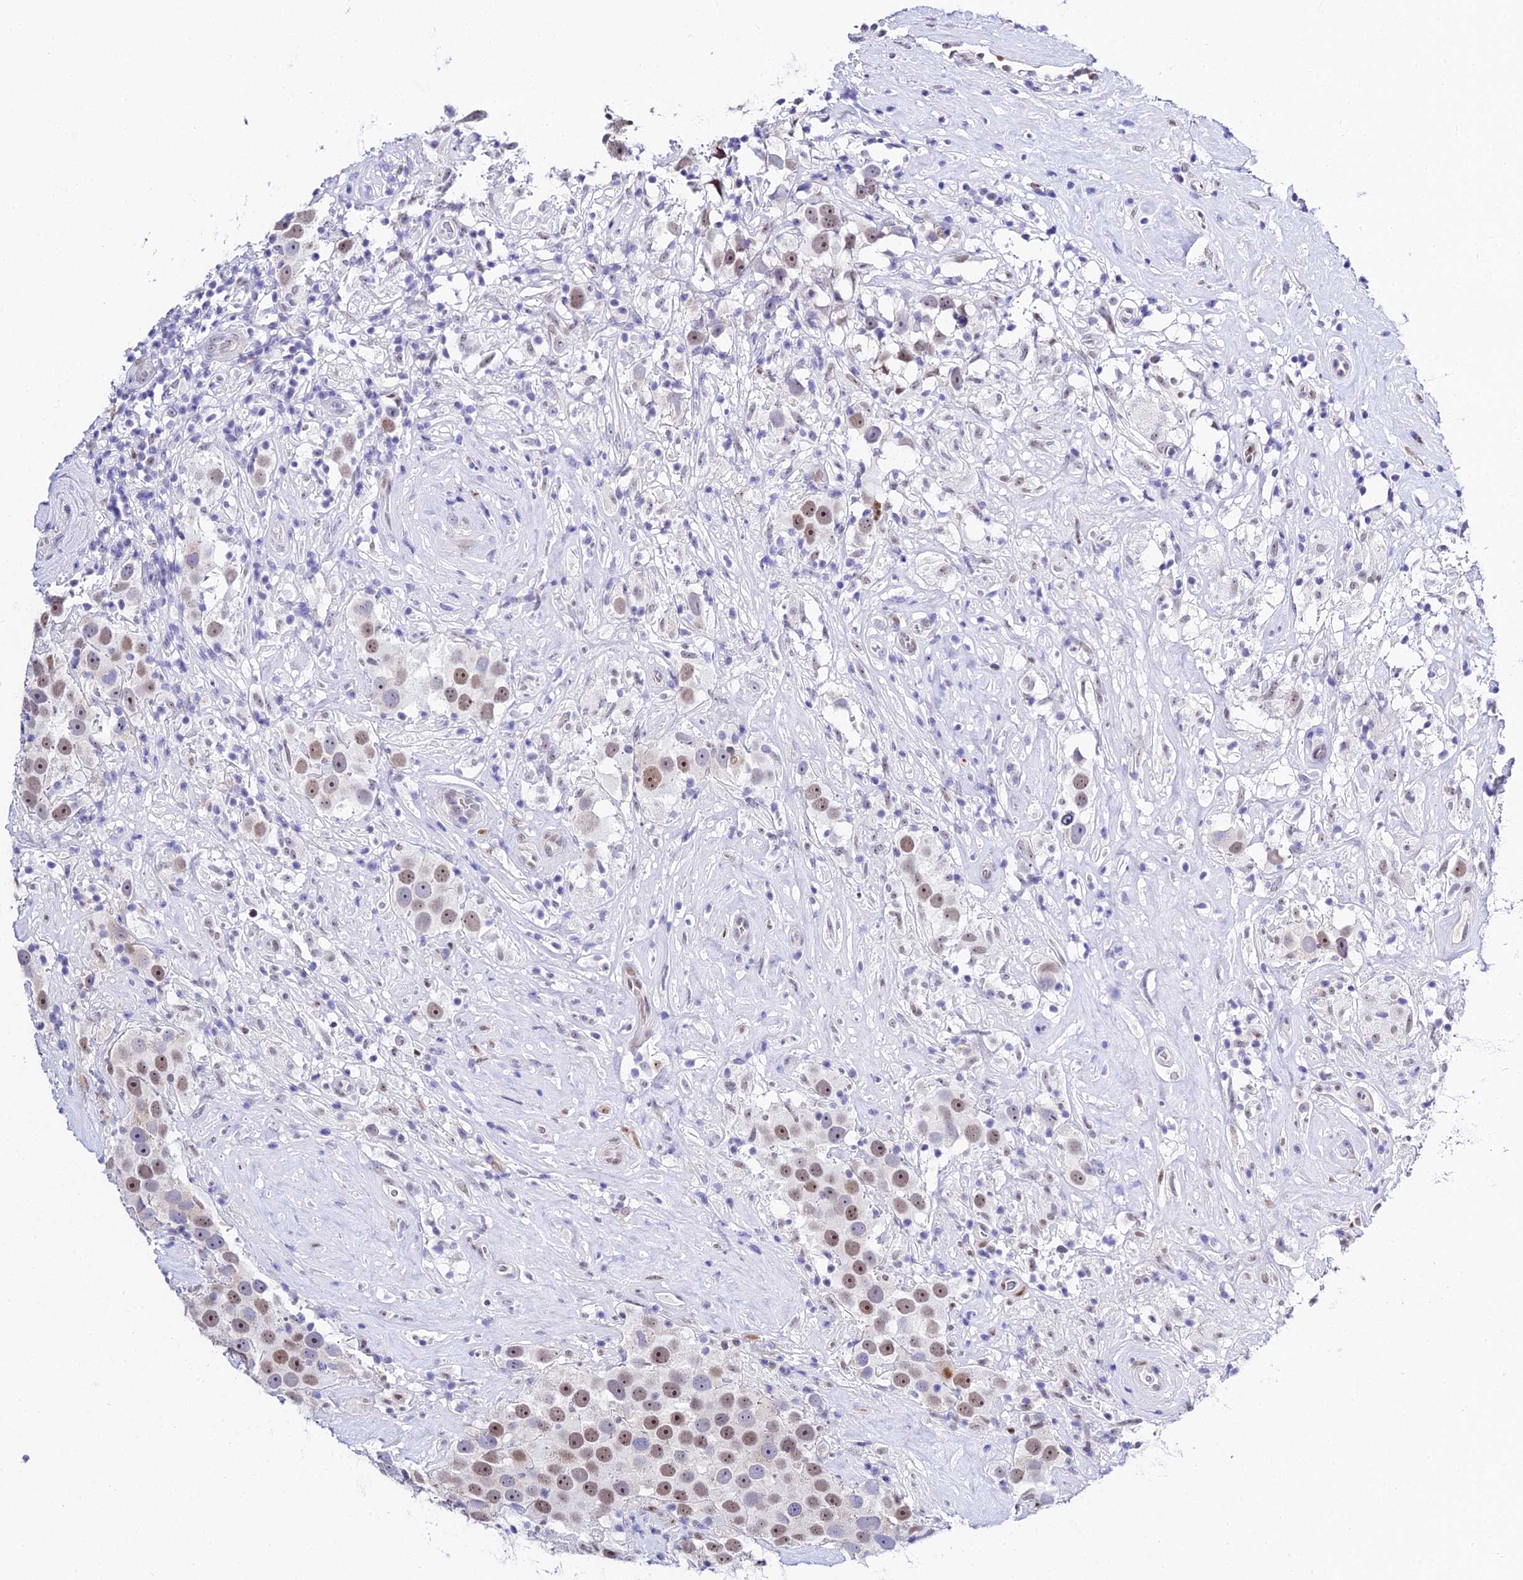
{"staining": {"intensity": "weak", "quantity": ">75%", "location": "nuclear"}, "tissue": "testis cancer", "cell_type": "Tumor cells", "image_type": "cancer", "snomed": [{"axis": "morphology", "description": "Seminoma, NOS"}, {"axis": "topography", "description": "Testis"}], "caption": "Weak nuclear positivity for a protein is seen in about >75% of tumor cells of seminoma (testis) using immunohistochemistry (IHC).", "gene": "POFUT2", "patient": {"sex": "male", "age": 49}}